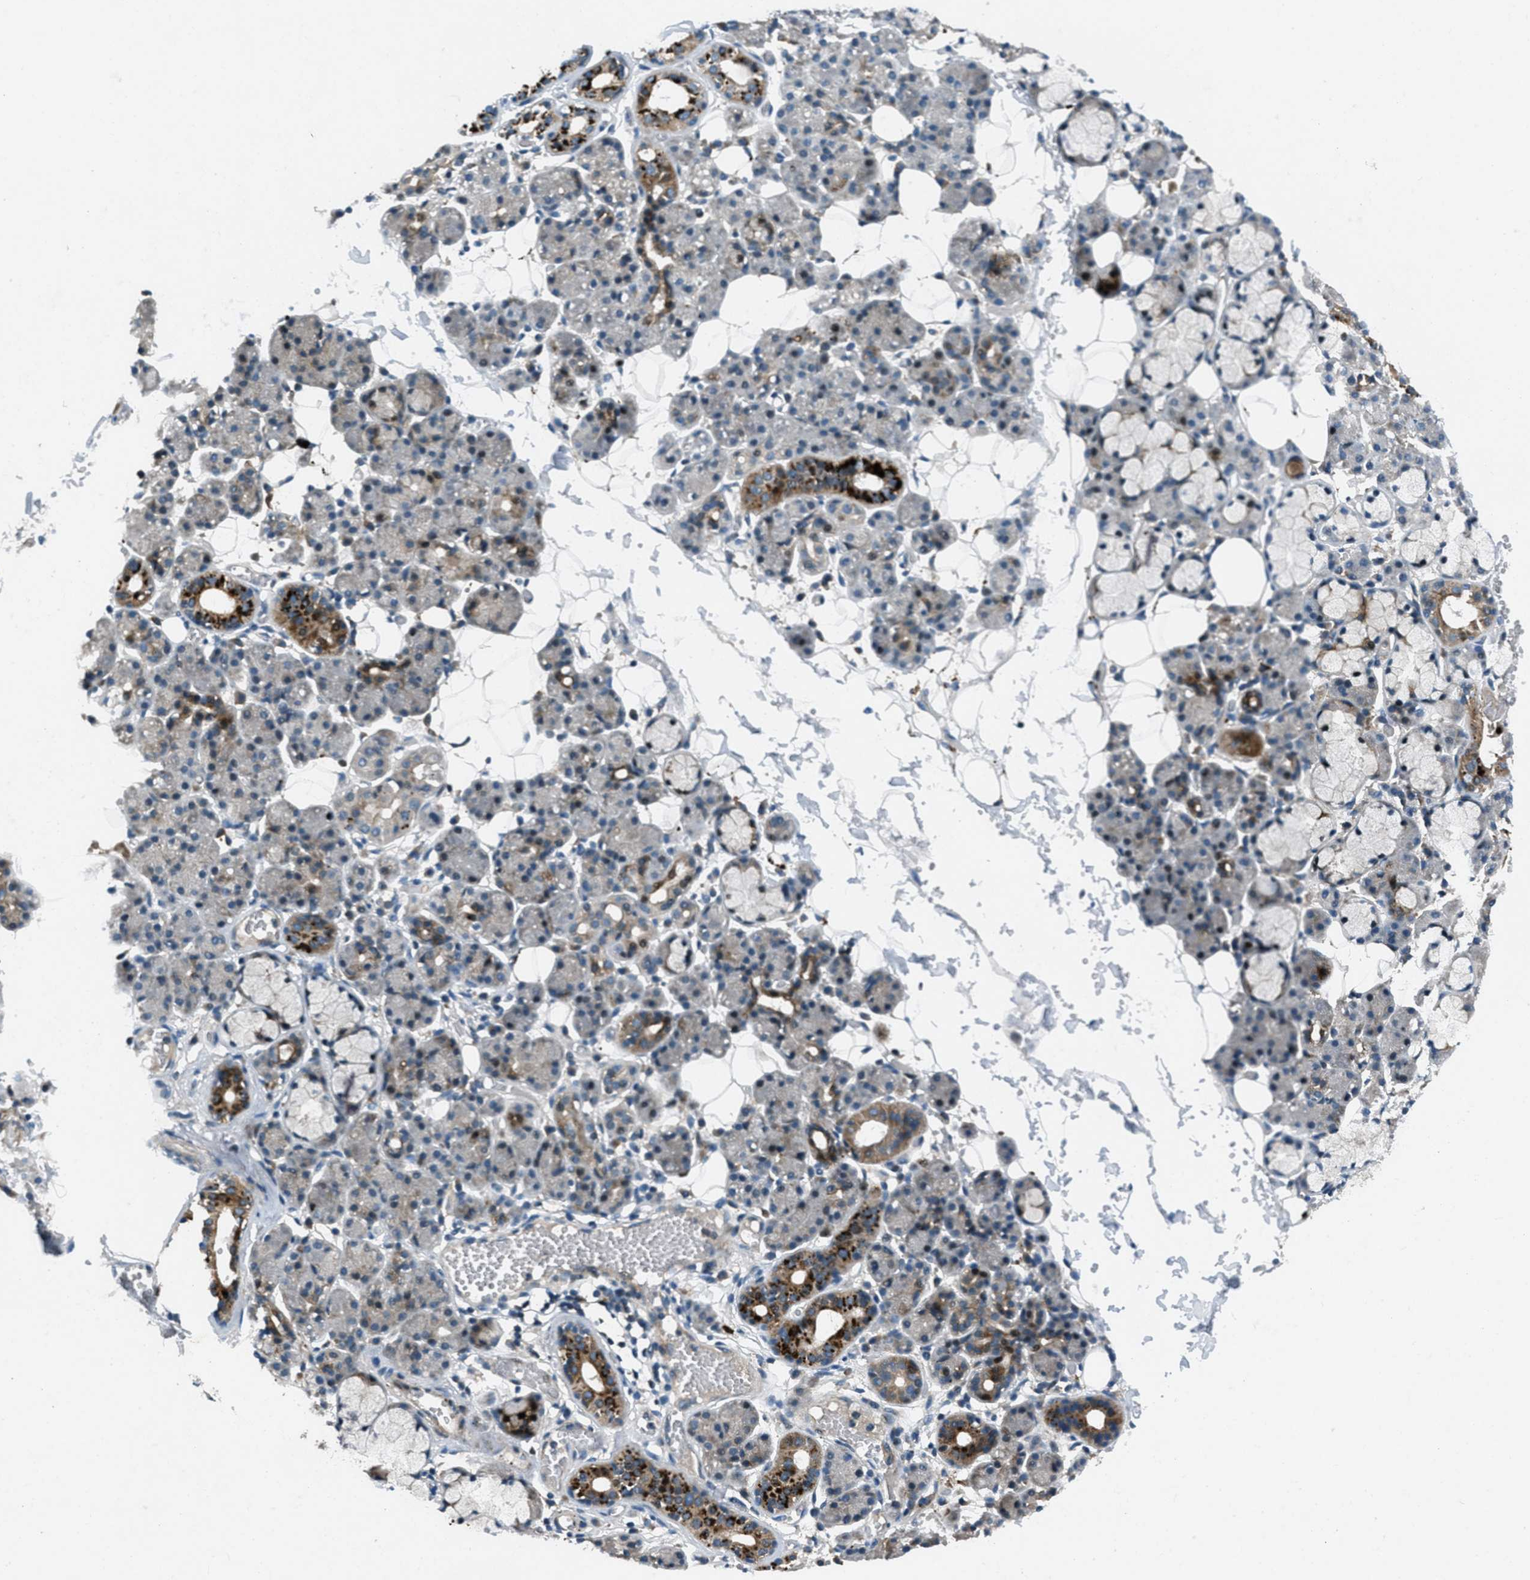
{"staining": {"intensity": "strong", "quantity": "<25%", "location": "cytoplasmic/membranous"}, "tissue": "salivary gland", "cell_type": "Glandular cells", "image_type": "normal", "snomed": [{"axis": "morphology", "description": "Normal tissue, NOS"}, {"axis": "topography", "description": "Salivary gland"}], "caption": "Immunohistochemistry (IHC) (DAB (3,3'-diaminobenzidine)) staining of normal salivary gland shows strong cytoplasmic/membranous protein expression in about <25% of glandular cells. The protein of interest is shown in brown color, while the nuclei are stained blue.", "gene": "CLEC2D", "patient": {"sex": "male", "age": 63}}